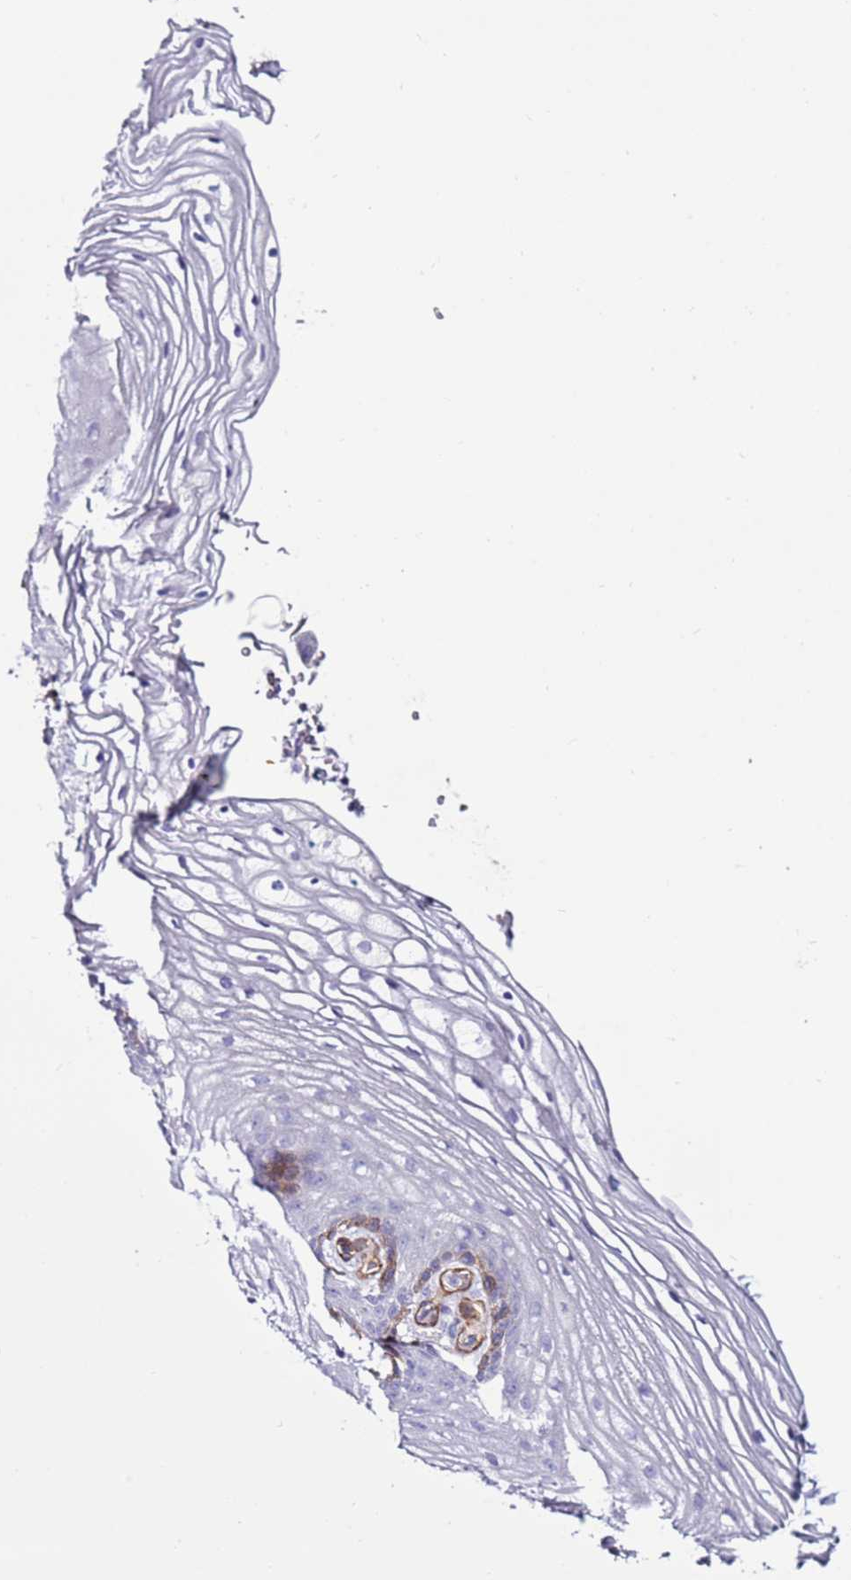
{"staining": {"intensity": "weak", "quantity": "<25%", "location": "cytoplasmic/membranous"}, "tissue": "vagina", "cell_type": "Squamous epithelial cells", "image_type": "normal", "snomed": [{"axis": "morphology", "description": "Normal tissue, NOS"}, {"axis": "topography", "description": "Vagina"}], "caption": "IHC image of unremarkable human vagina stained for a protein (brown), which shows no staining in squamous epithelial cells.", "gene": "CLEC4M", "patient": {"sex": "female", "age": 60}}